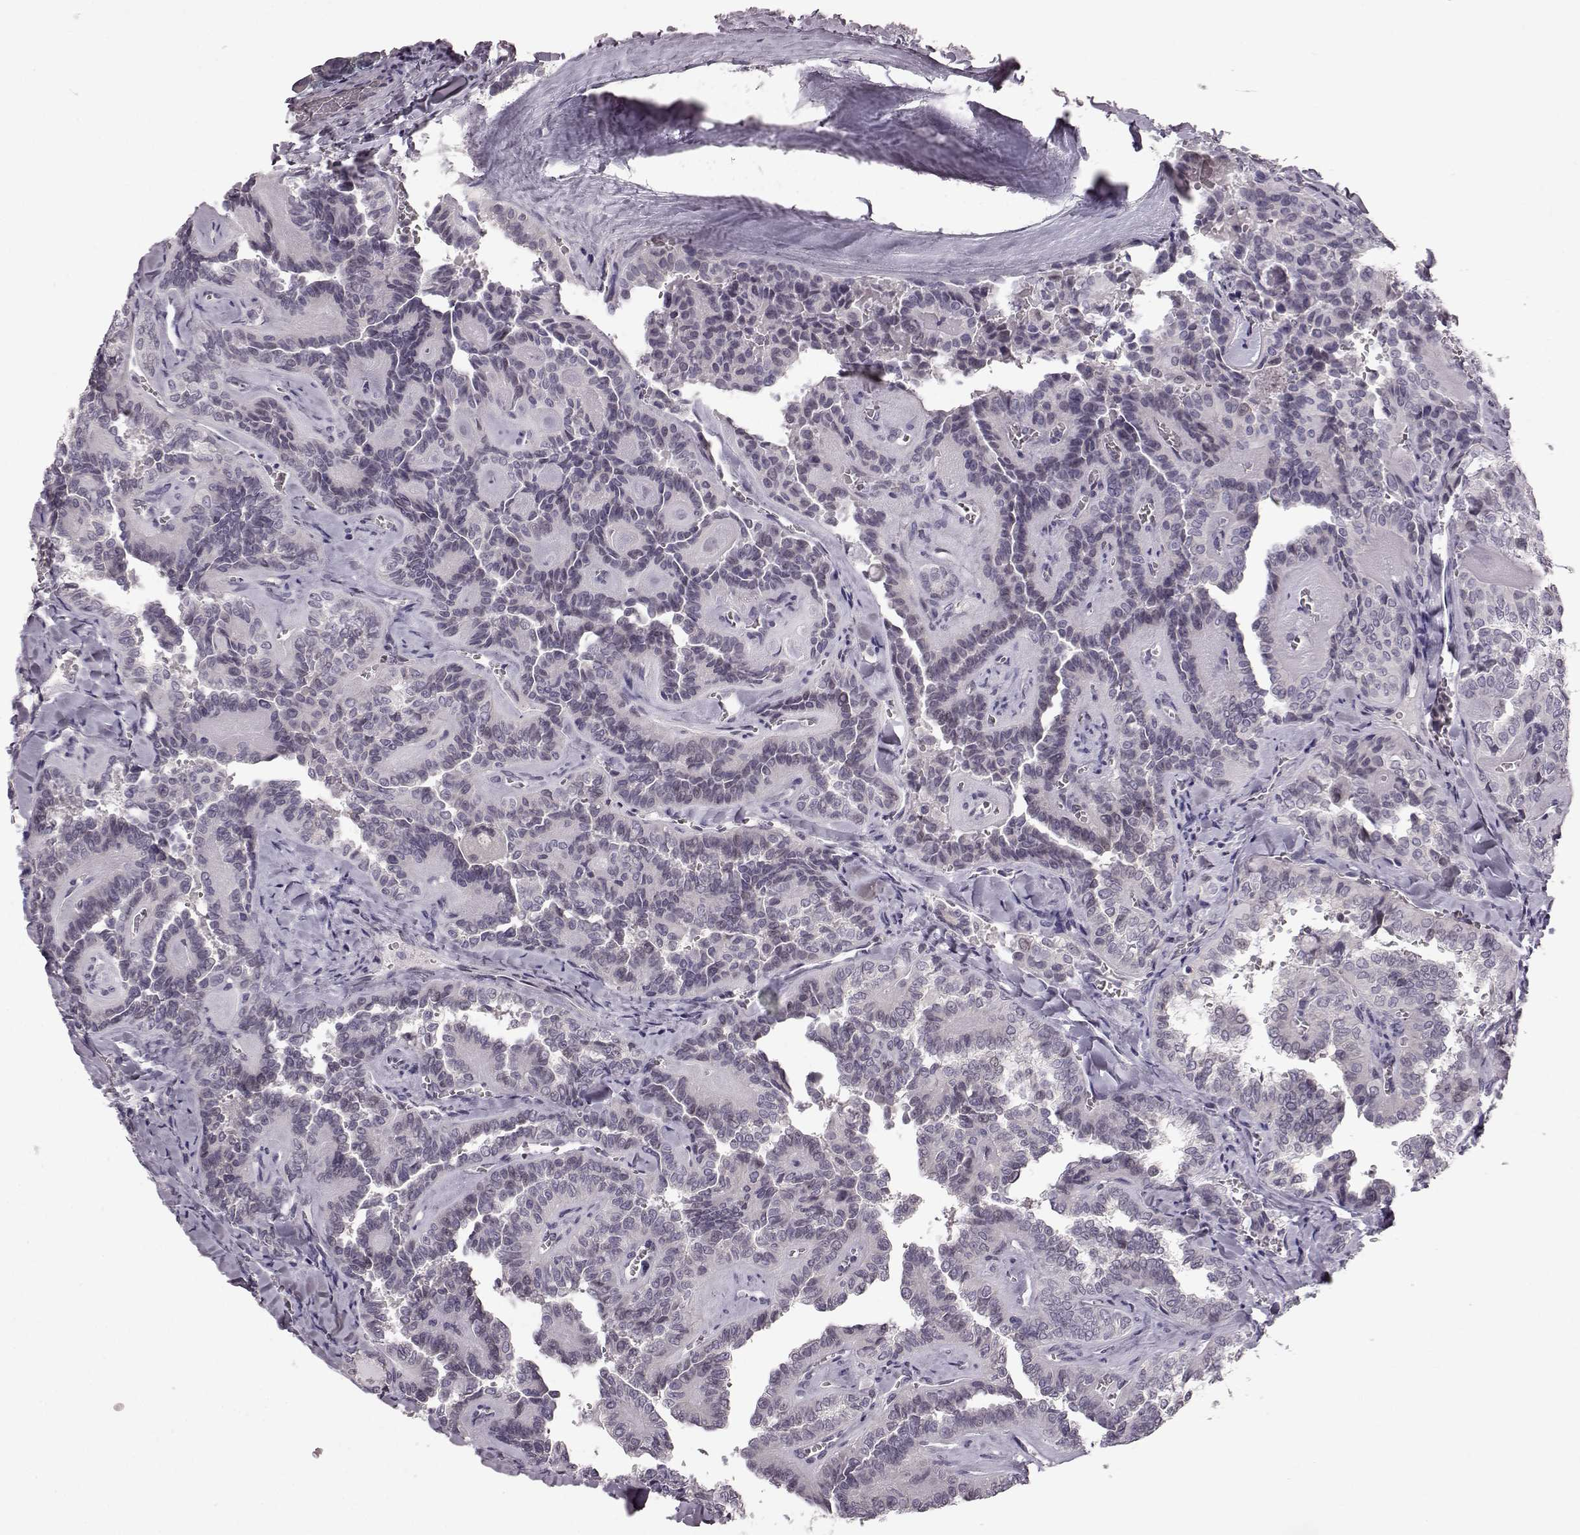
{"staining": {"intensity": "negative", "quantity": "none", "location": "none"}, "tissue": "thyroid cancer", "cell_type": "Tumor cells", "image_type": "cancer", "snomed": [{"axis": "morphology", "description": "Papillary adenocarcinoma, NOS"}, {"axis": "topography", "description": "Thyroid gland"}], "caption": "This histopathology image is of thyroid cancer stained with IHC to label a protein in brown with the nuclei are counter-stained blue. There is no expression in tumor cells.", "gene": "TCHHL1", "patient": {"sex": "female", "age": 41}}